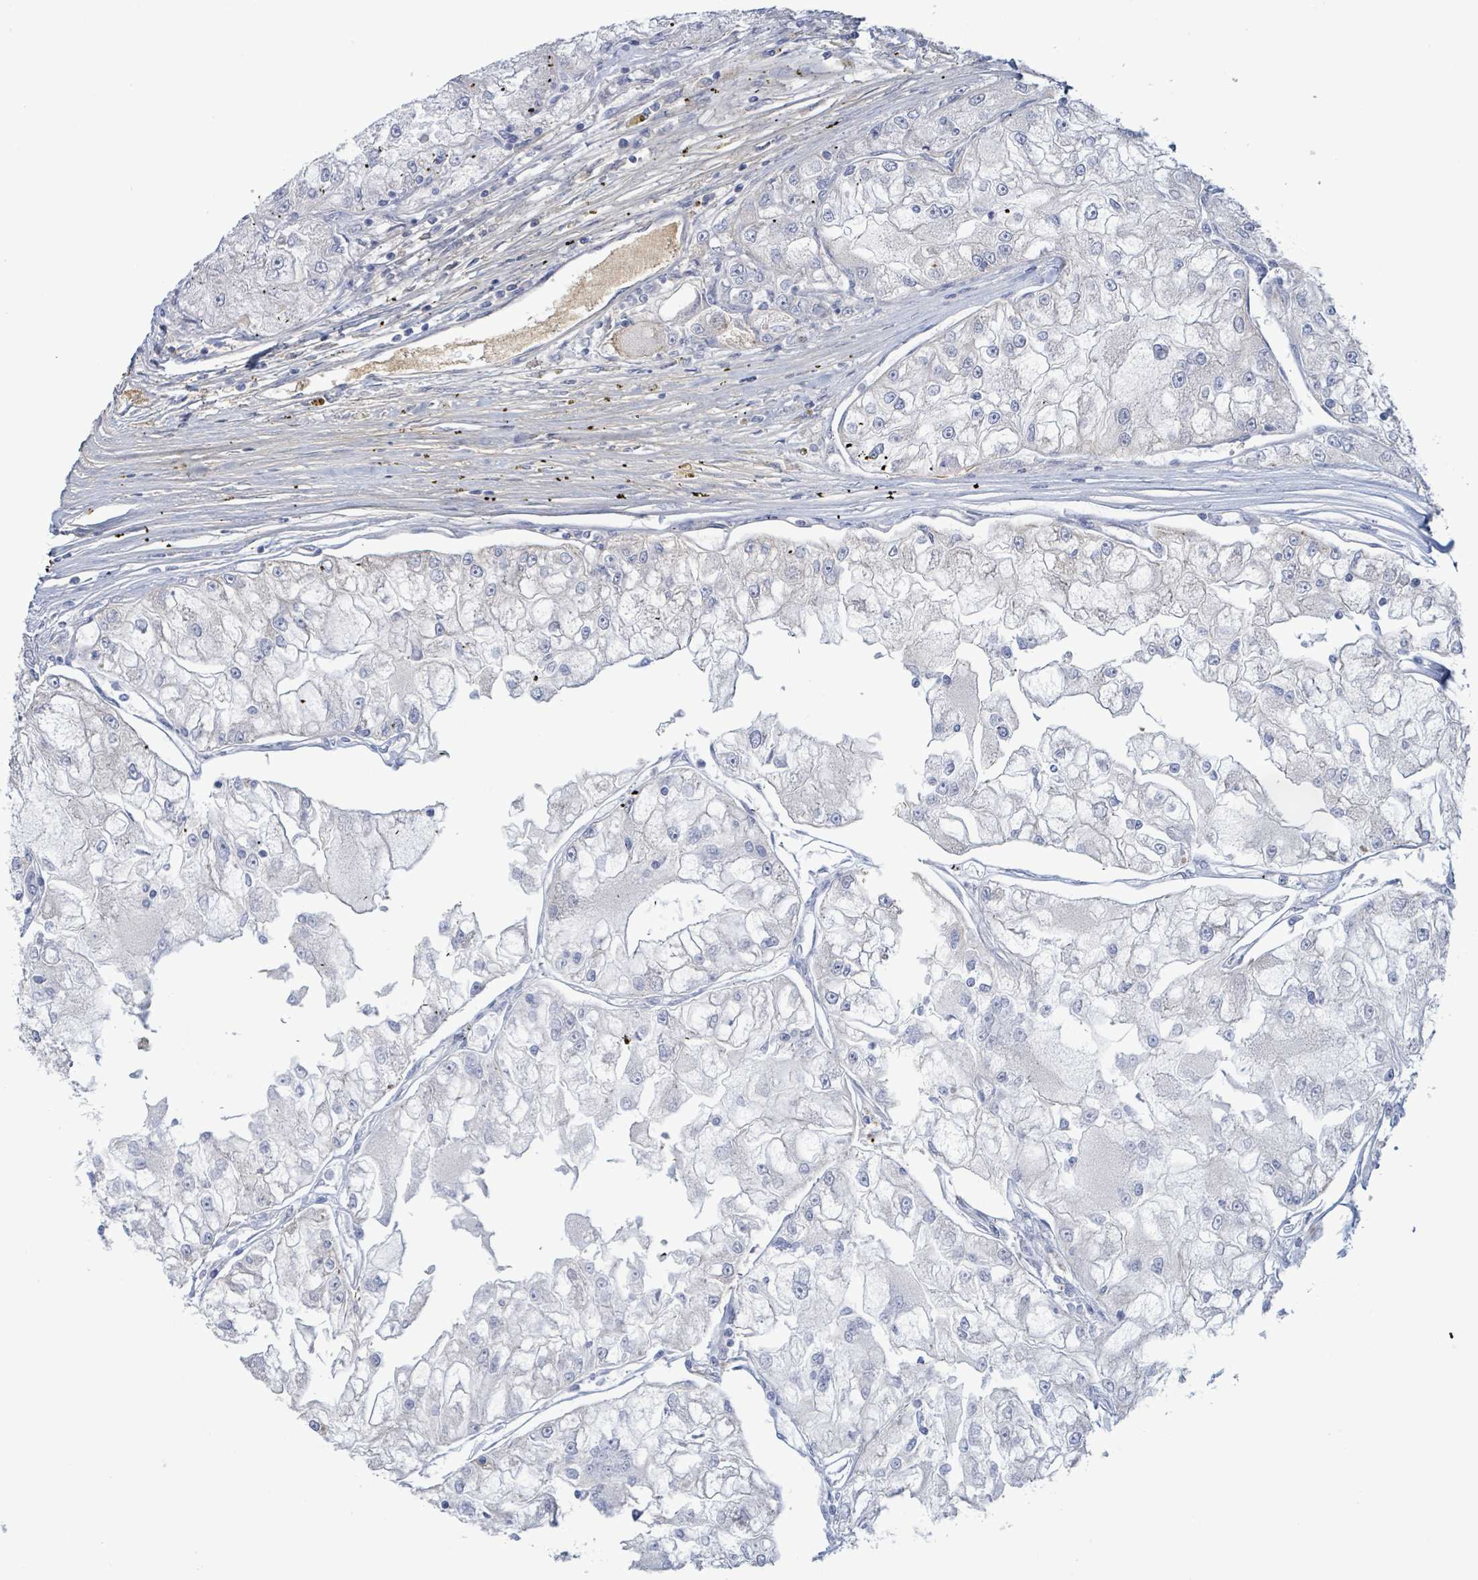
{"staining": {"intensity": "negative", "quantity": "none", "location": "none"}, "tissue": "renal cancer", "cell_type": "Tumor cells", "image_type": "cancer", "snomed": [{"axis": "morphology", "description": "Adenocarcinoma, NOS"}, {"axis": "topography", "description": "Kidney"}], "caption": "This is a histopathology image of immunohistochemistry staining of adenocarcinoma (renal), which shows no expression in tumor cells.", "gene": "ALG12", "patient": {"sex": "female", "age": 72}}